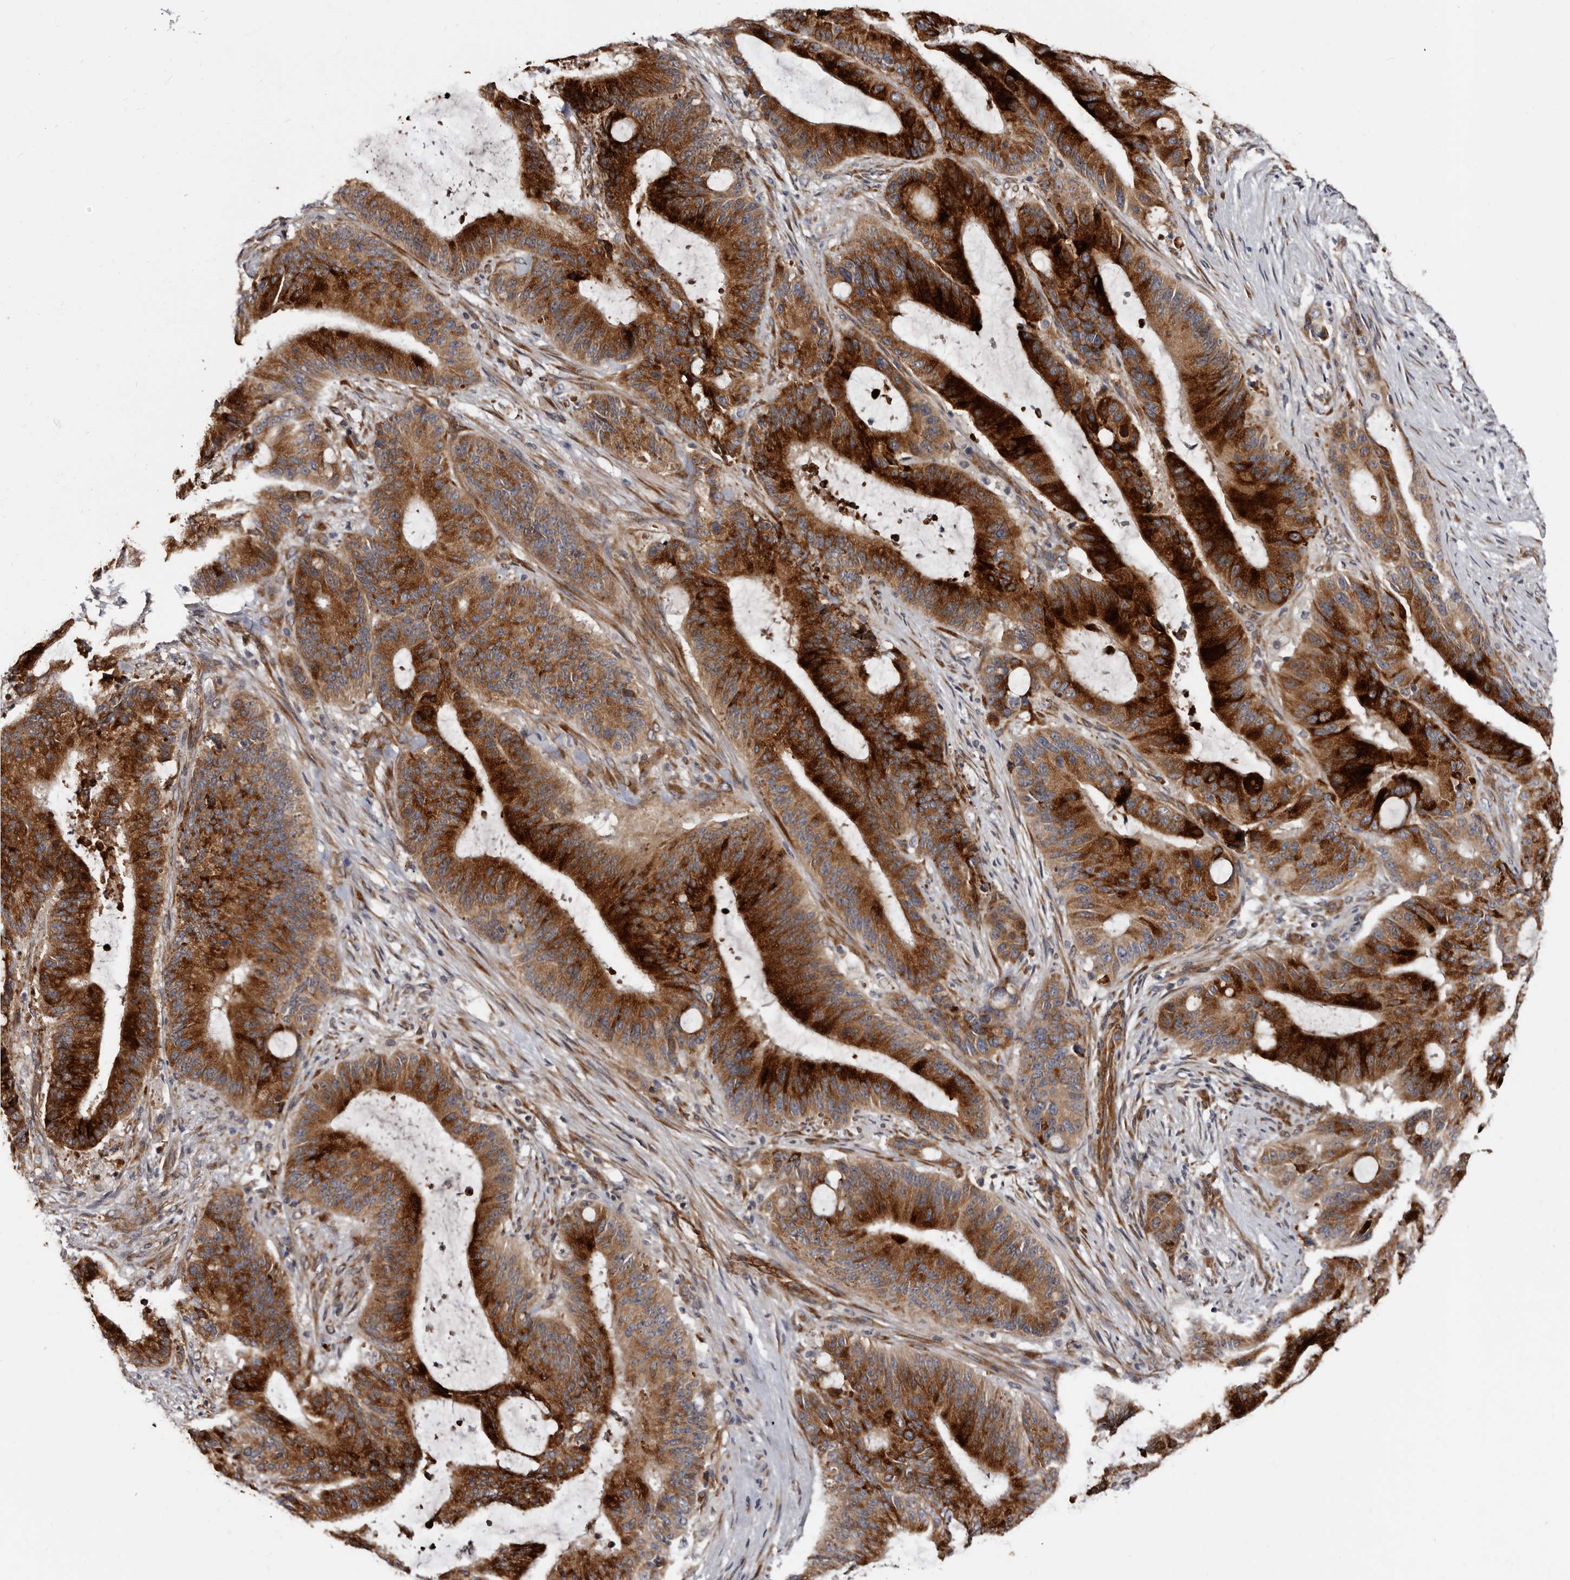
{"staining": {"intensity": "strong", "quantity": ">75%", "location": "cytoplasmic/membranous"}, "tissue": "liver cancer", "cell_type": "Tumor cells", "image_type": "cancer", "snomed": [{"axis": "morphology", "description": "Normal tissue, NOS"}, {"axis": "morphology", "description": "Cholangiocarcinoma"}, {"axis": "topography", "description": "Liver"}, {"axis": "topography", "description": "Peripheral nerve tissue"}], "caption": "Protein expression analysis of human liver cancer (cholangiocarcinoma) reveals strong cytoplasmic/membranous positivity in about >75% of tumor cells. The protein is stained brown, and the nuclei are stained in blue (DAB IHC with brightfield microscopy, high magnification).", "gene": "TBC1D22B", "patient": {"sex": "female", "age": 73}}